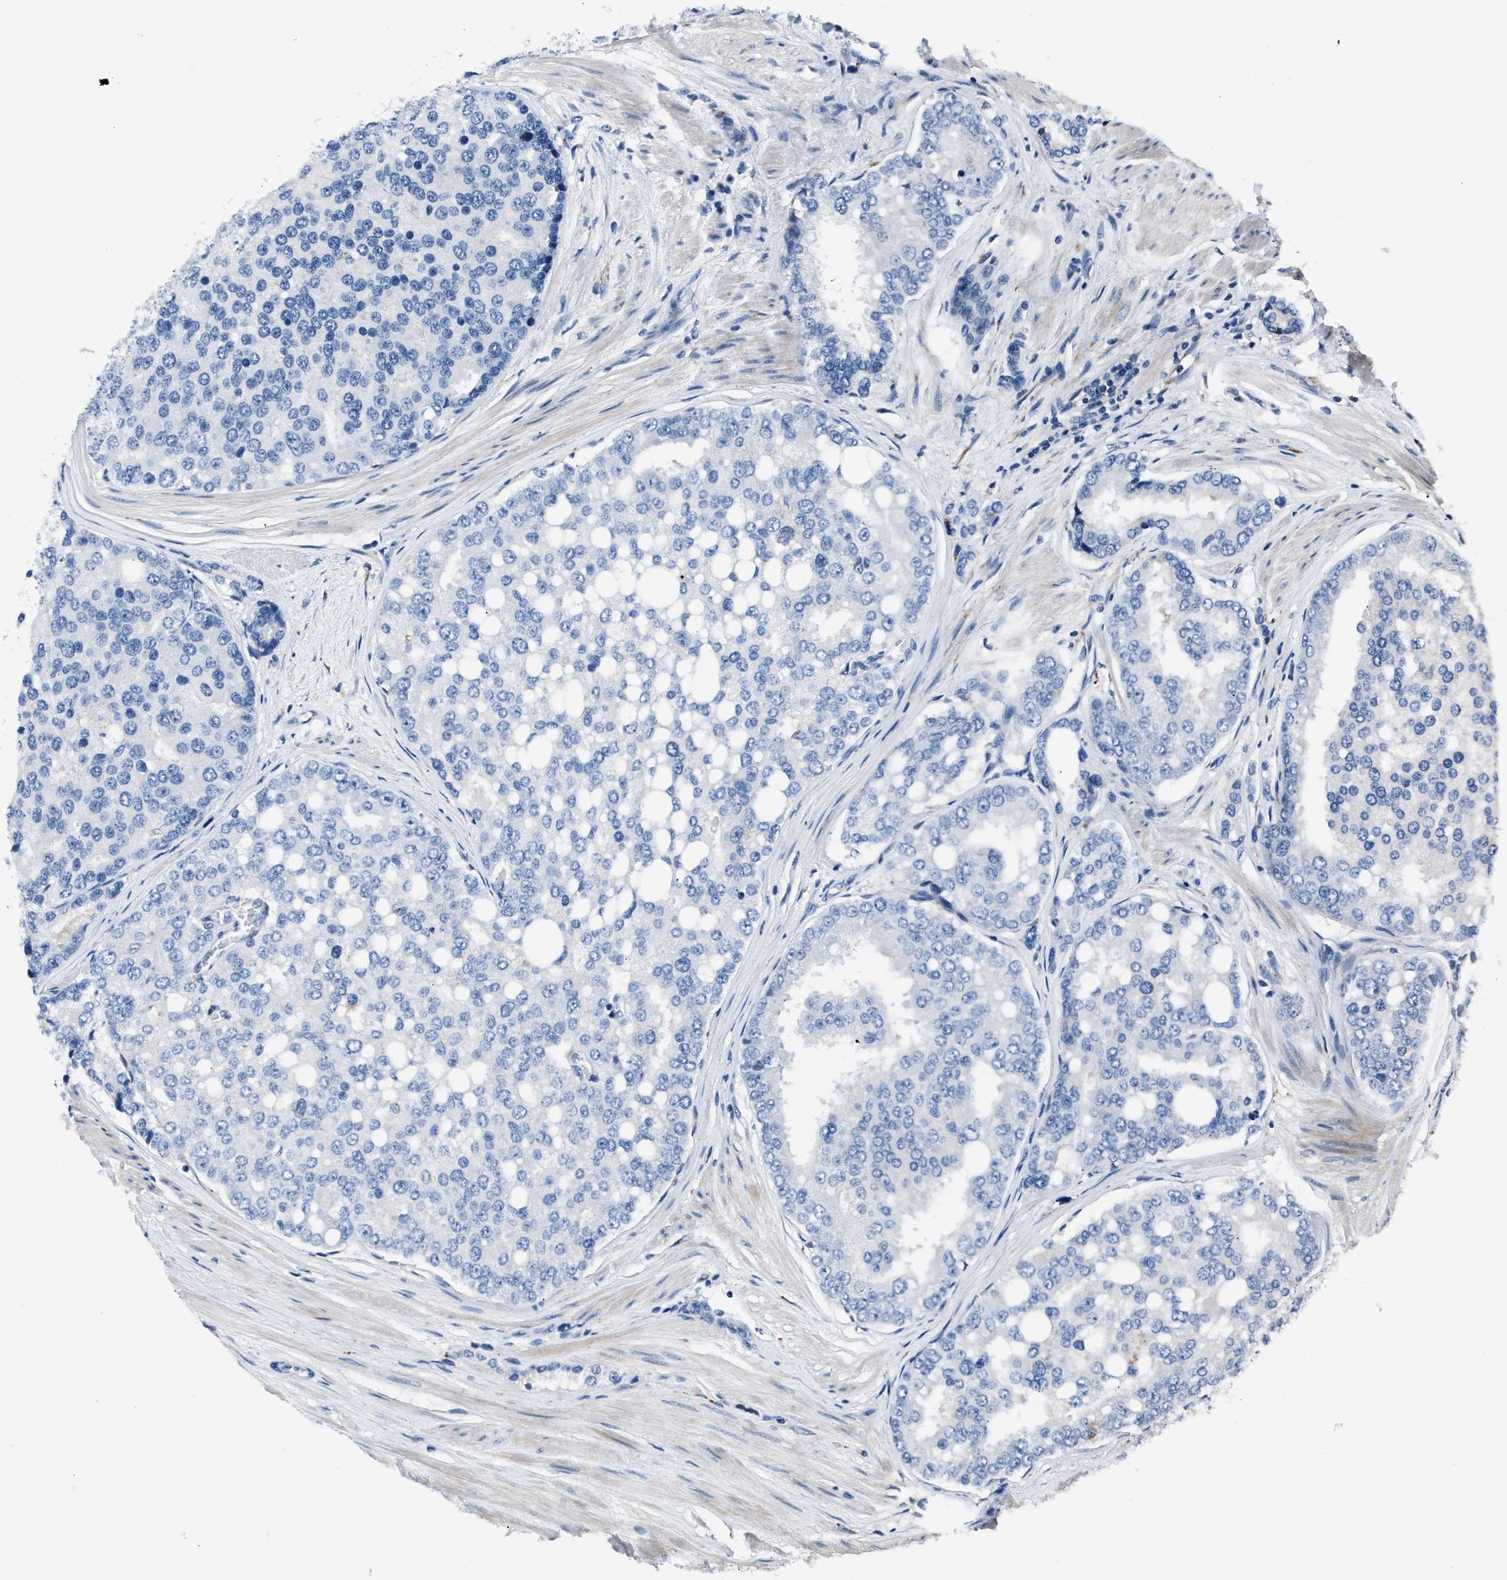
{"staining": {"intensity": "negative", "quantity": "none", "location": "none"}, "tissue": "prostate cancer", "cell_type": "Tumor cells", "image_type": "cancer", "snomed": [{"axis": "morphology", "description": "Adenocarcinoma, High grade"}, {"axis": "topography", "description": "Prostate"}], "caption": "This is an immunohistochemistry histopathology image of human adenocarcinoma (high-grade) (prostate). There is no expression in tumor cells.", "gene": "DNAJC24", "patient": {"sex": "male", "age": 50}}